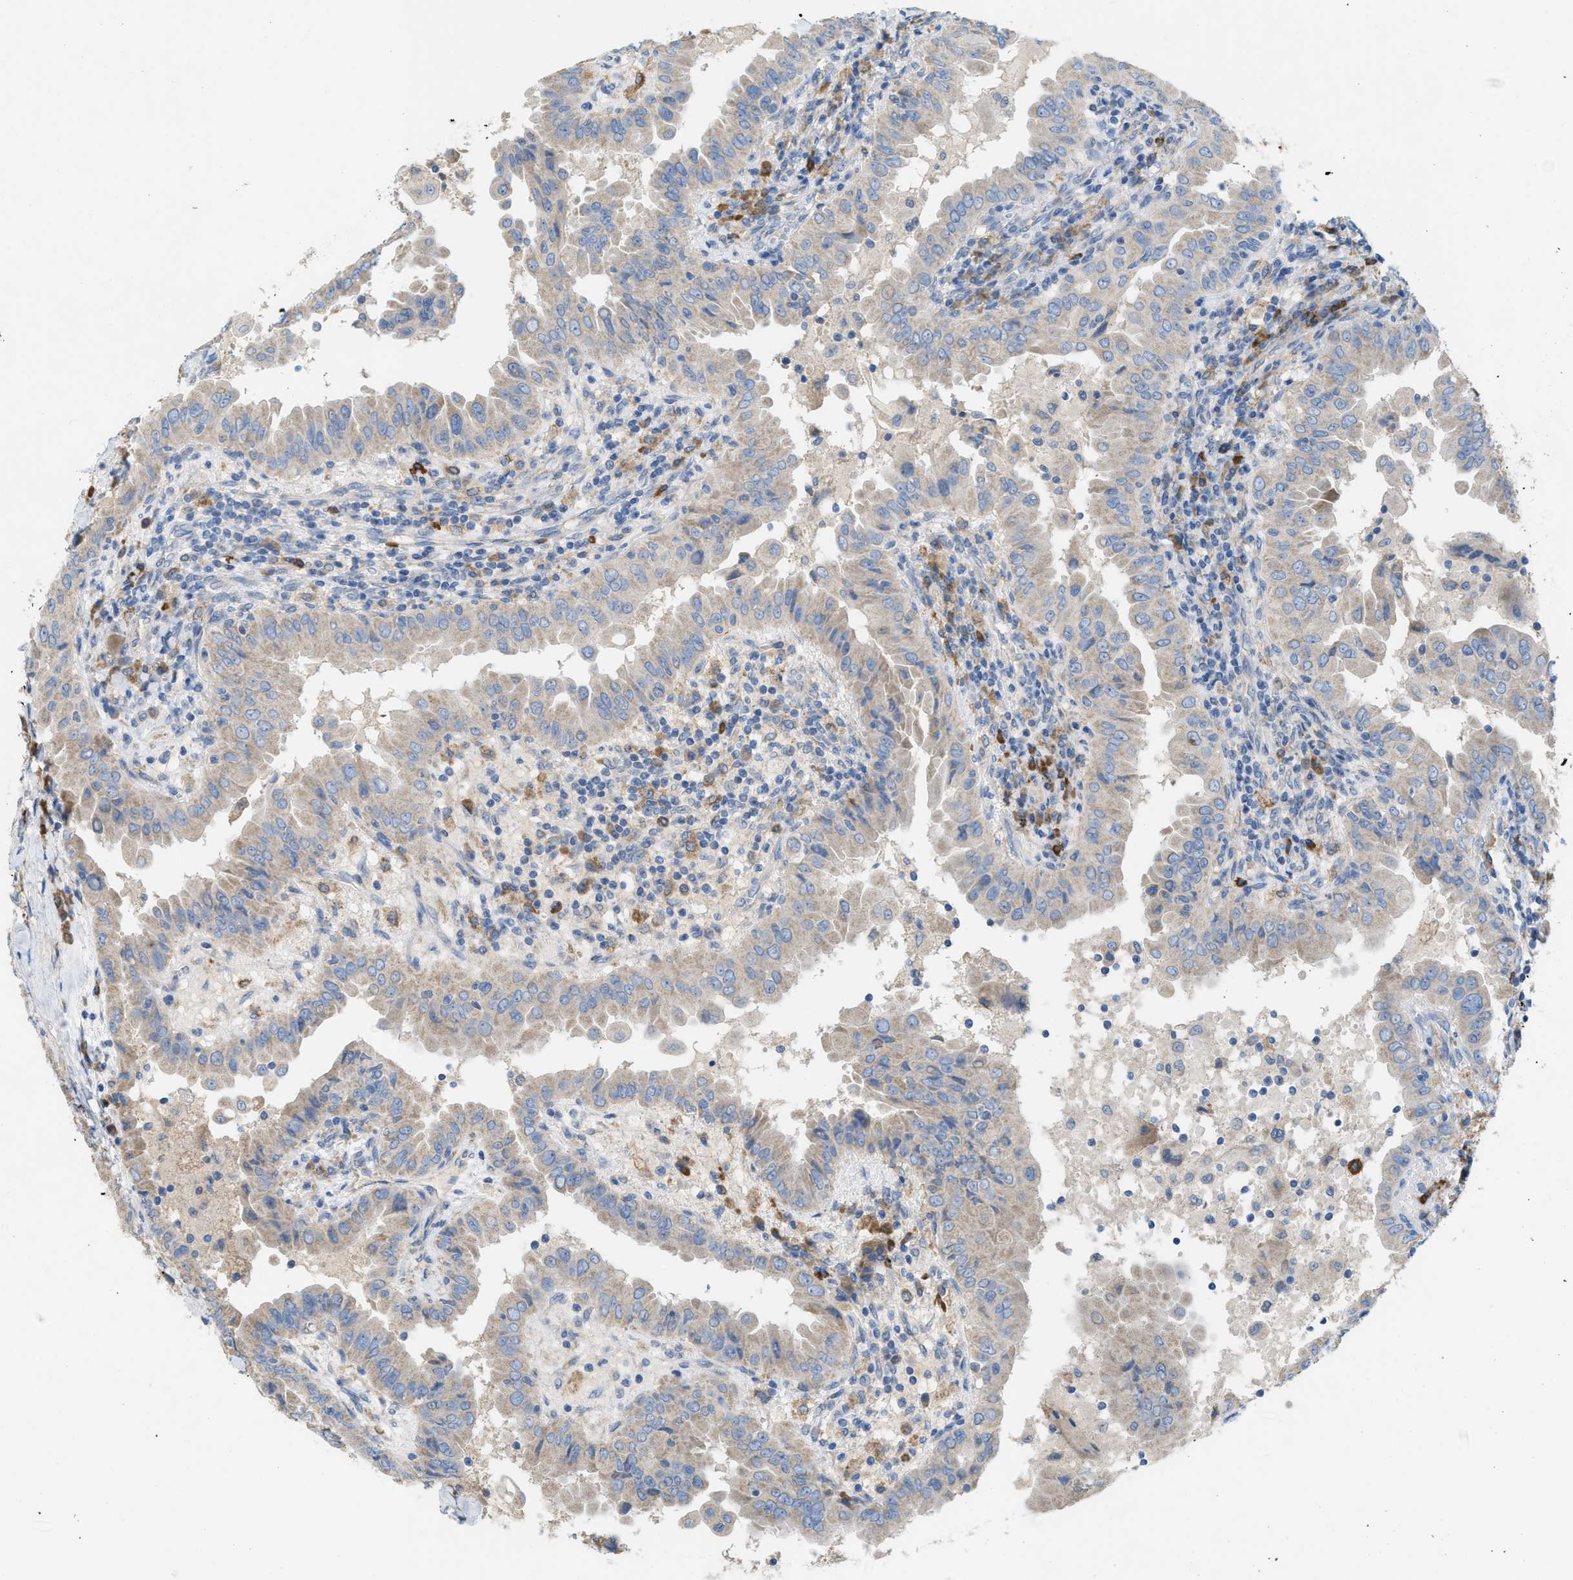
{"staining": {"intensity": "negative", "quantity": "none", "location": "none"}, "tissue": "thyroid cancer", "cell_type": "Tumor cells", "image_type": "cancer", "snomed": [{"axis": "morphology", "description": "Papillary adenocarcinoma, NOS"}, {"axis": "topography", "description": "Thyroid gland"}], "caption": "Protein analysis of papillary adenocarcinoma (thyroid) displays no significant positivity in tumor cells.", "gene": "DYNC2I1", "patient": {"sex": "male", "age": 33}}